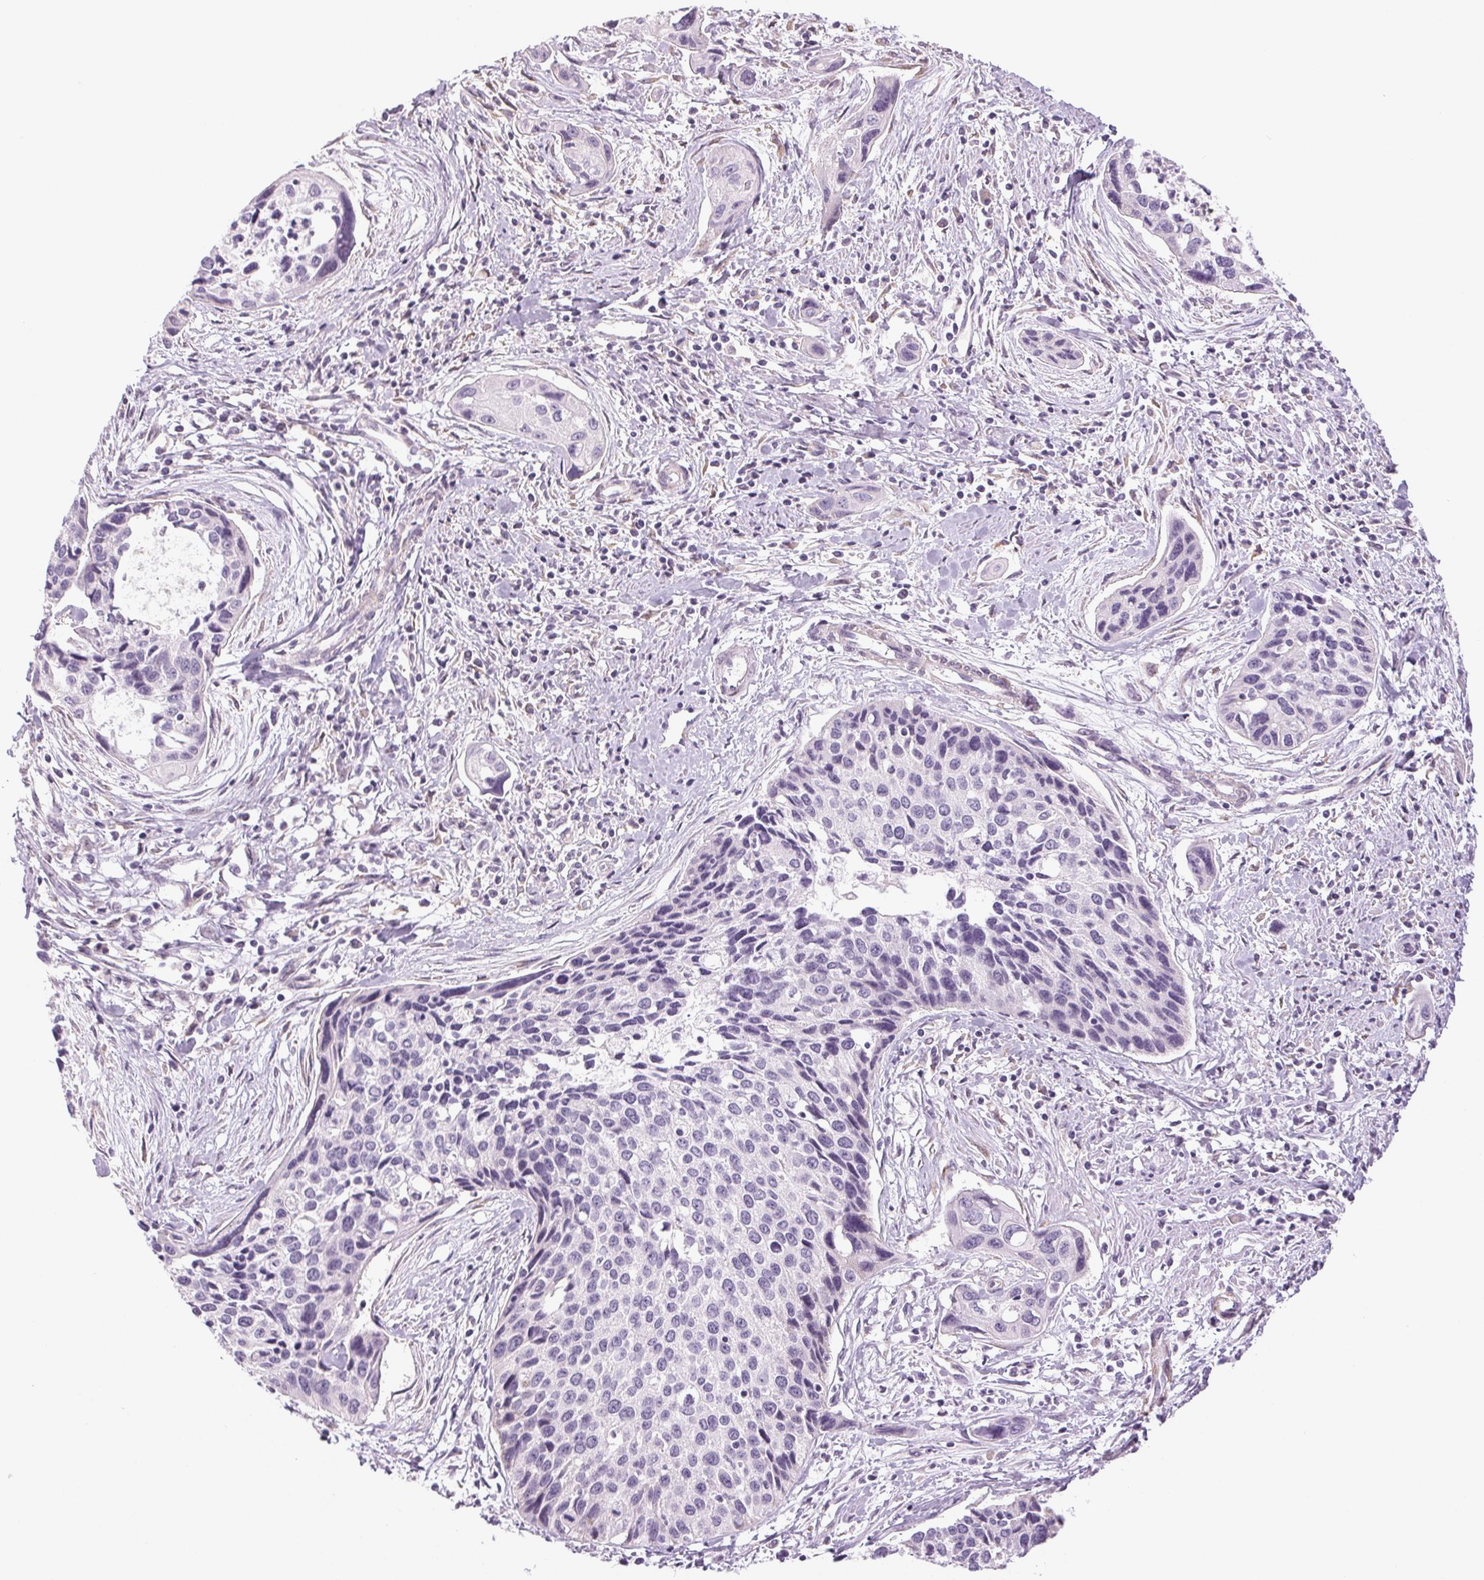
{"staining": {"intensity": "negative", "quantity": "none", "location": "none"}, "tissue": "cervical cancer", "cell_type": "Tumor cells", "image_type": "cancer", "snomed": [{"axis": "morphology", "description": "Squamous cell carcinoma, NOS"}, {"axis": "topography", "description": "Cervix"}], "caption": "The photomicrograph demonstrates no significant staining in tumor cells of squamous cell carcinoma (cervical).", "gene": "DNAJC6", "patient": {"sex": "female", "age": 31}}